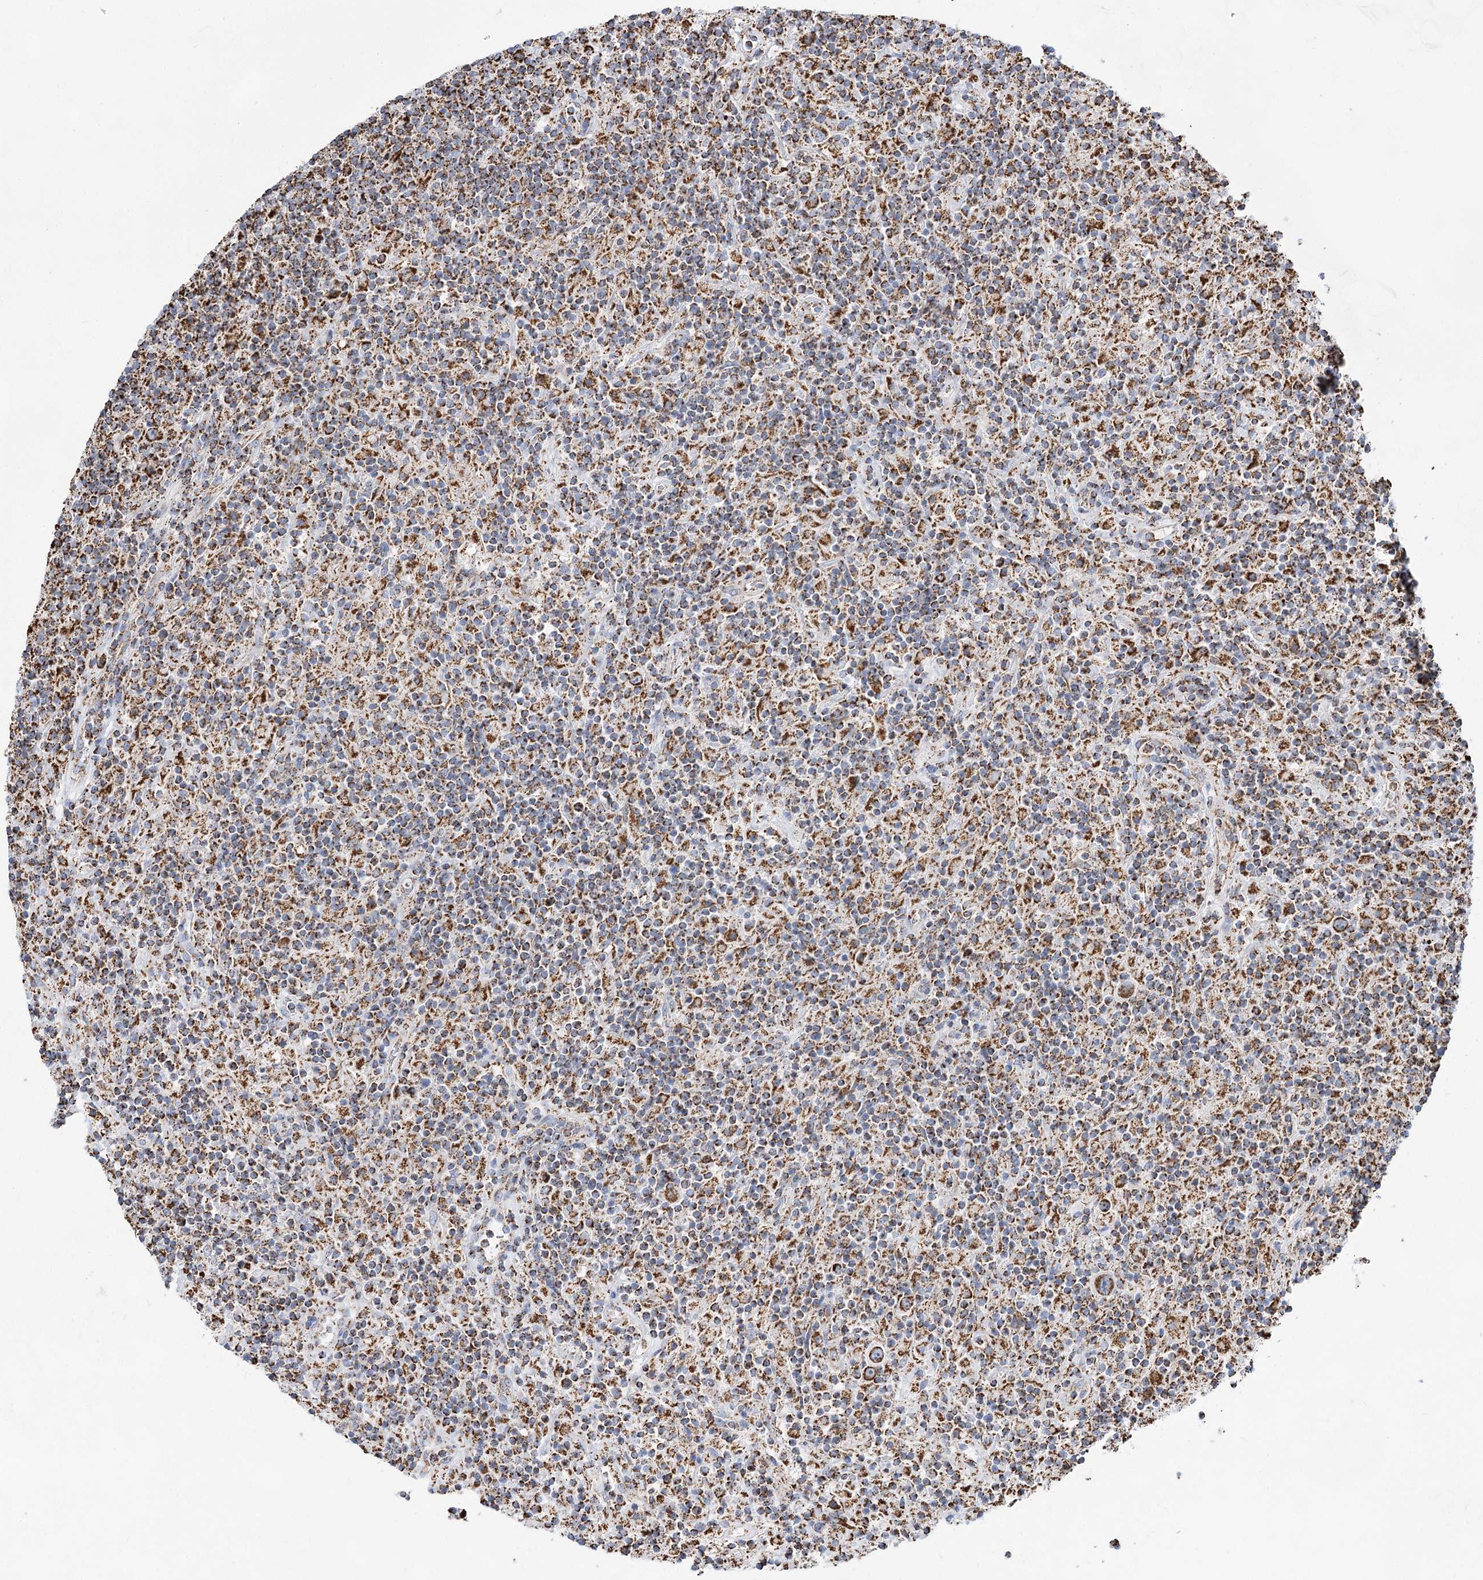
{"staining": {"intensity": "strong", "quantity": ">75%", "location": "cytoplasmic/membranous"}, "tissue": "lymphoma", "cell_type": "Tumor cells", "image_type": "cancer", "snomed": [{"axis": "morphology", "description": "Hodgkin's disease, NOS"}, {"axis": "topography", "description": "Lymph node"}], "caption": "Hodgkin's disease stained with a brown dye displays strong cytoplasmic/membranous positive expression in about >75% of tumor cells.", "gene": "NADK2", "patient": {"sex": "male", "age": 70}}